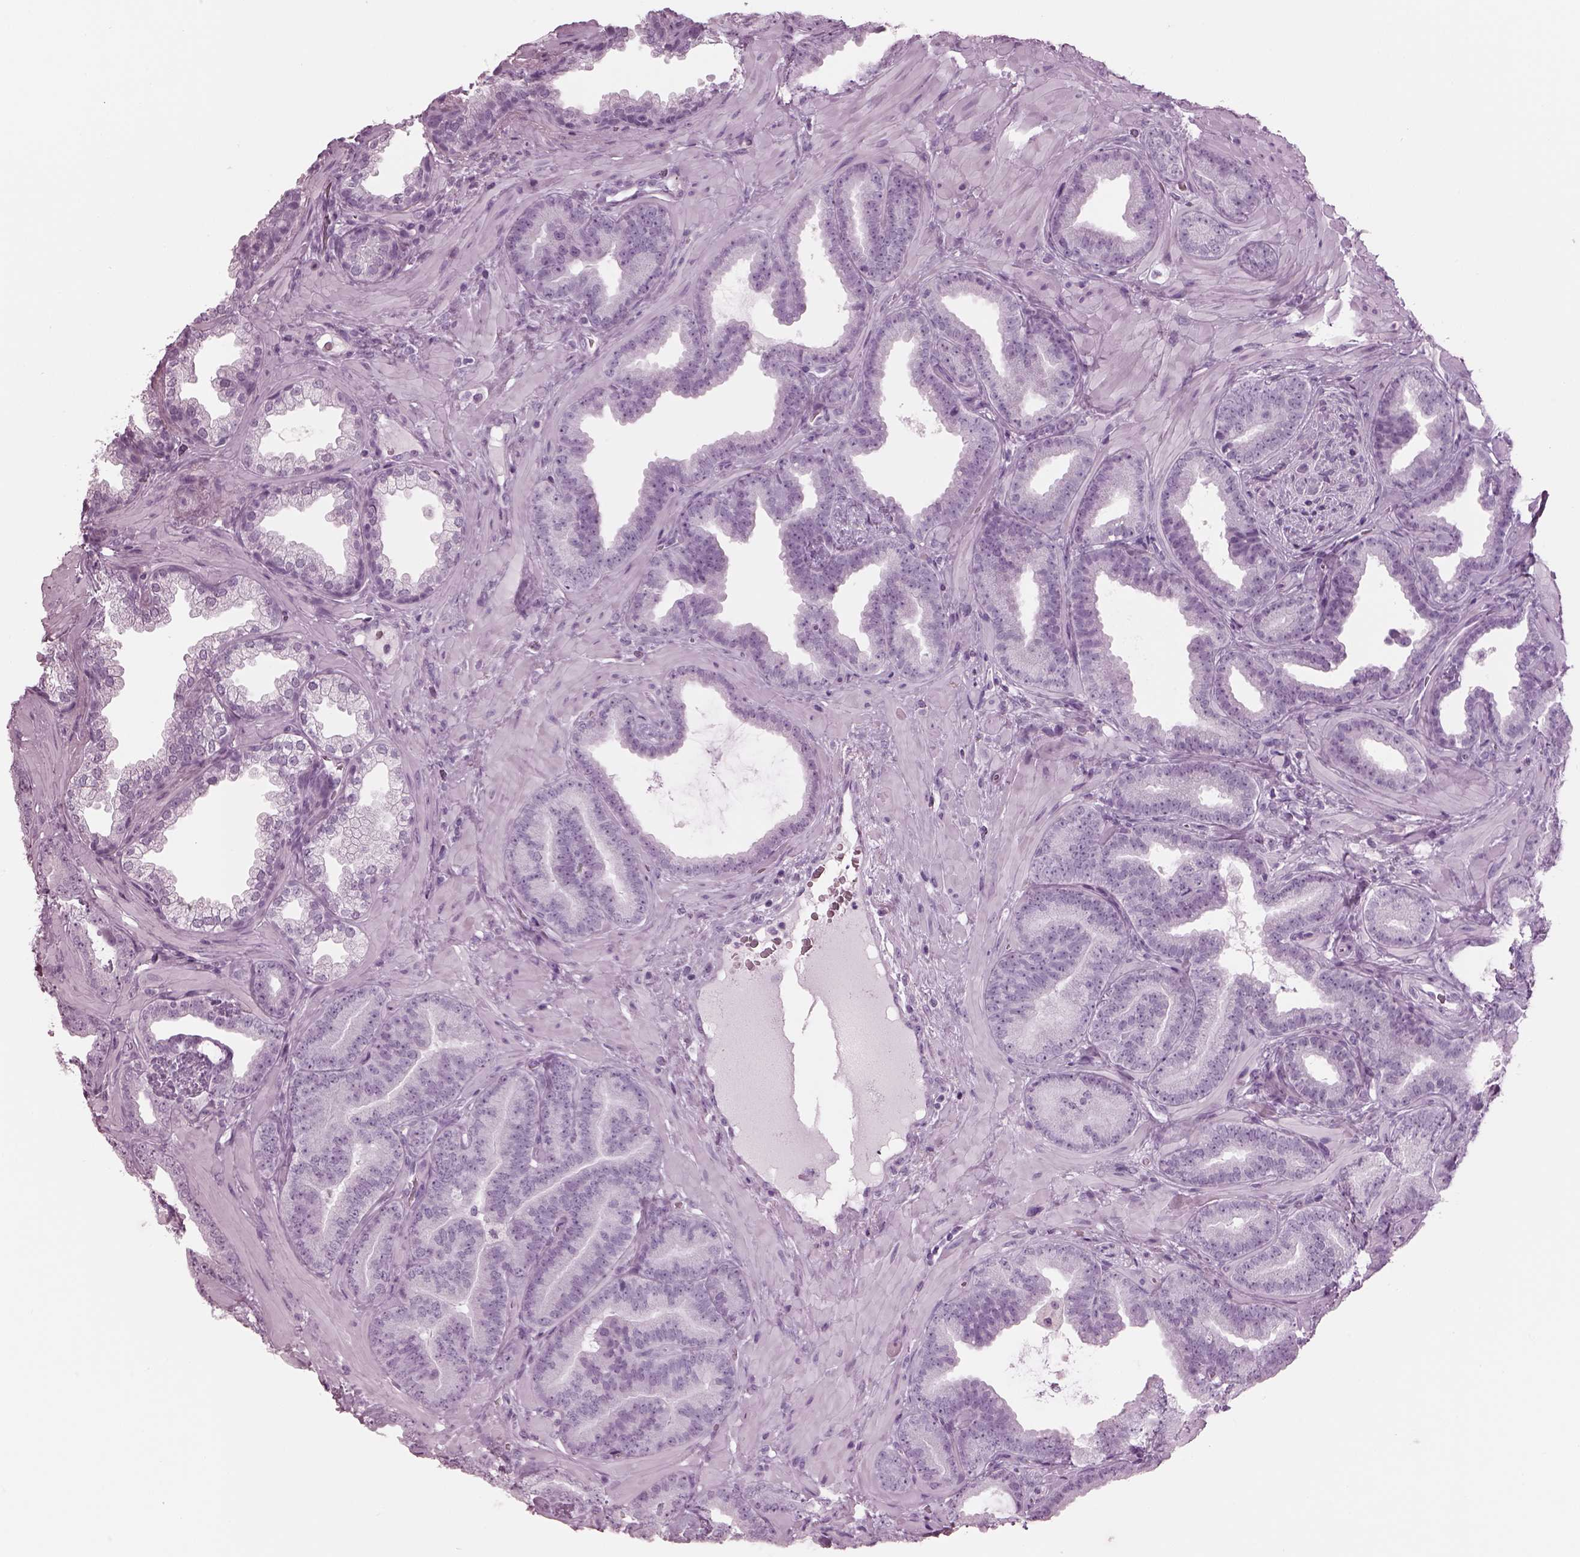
{"staining": {"intensity": "negative", "quantity": "none", "location": "none"}, "tissue": "prostate cancer", "cell_type": "Tumor cells", "image_type": "cancer", "snomed": [{"axis": "morphology", "description": "Adenocarcinoma, Low grade"}, {"axis": "topography", "description": "Prostate"}], "caption": "This image is of prostate cancer stained with immunohistochemistry to label a protein in brown with the nuclei are counter-stained blue. There is no positivity in tumor cells.", "gene": "HYDIN", "patient": {"sex": "male", "age": 63}}